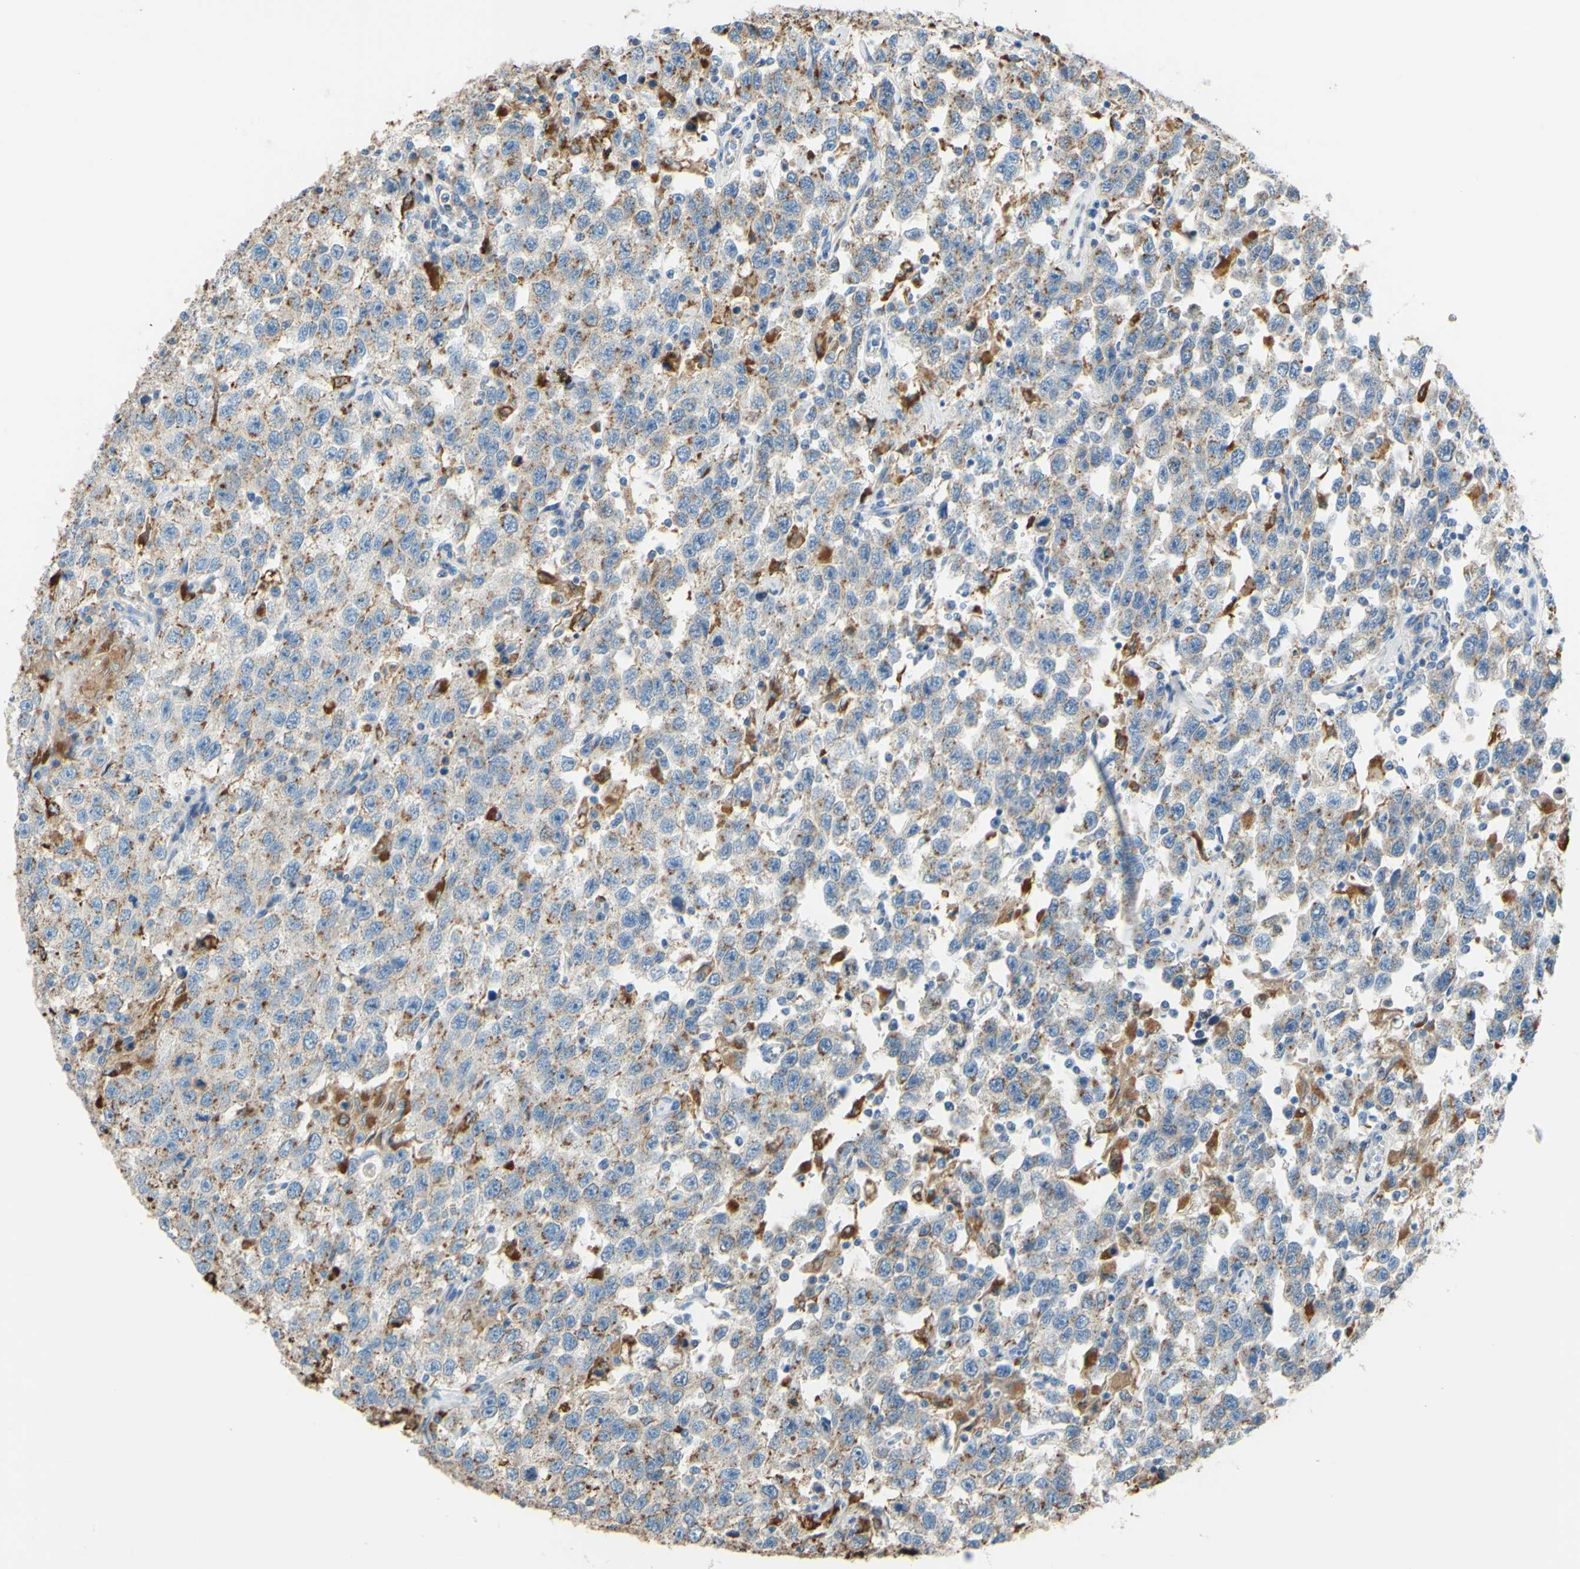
{"staining": {"intensity": "weak", "quantity": "<25%", "location": "cytoplasmic/membranous"}, "tissue": "testis cancer", "cell_type": "Tumor cells", "image_type": "cancer", "snomed": [{"axis": "morphology", "description": "Seminoma, NOS"}, {"axis": "topography", "description": "Testis"}], "caption": "The photomicrograph demonstrates no staining of tumor cells in testis cancer.", "gene": "CTSD", "patient": {"sex": "male", "age": 41}}